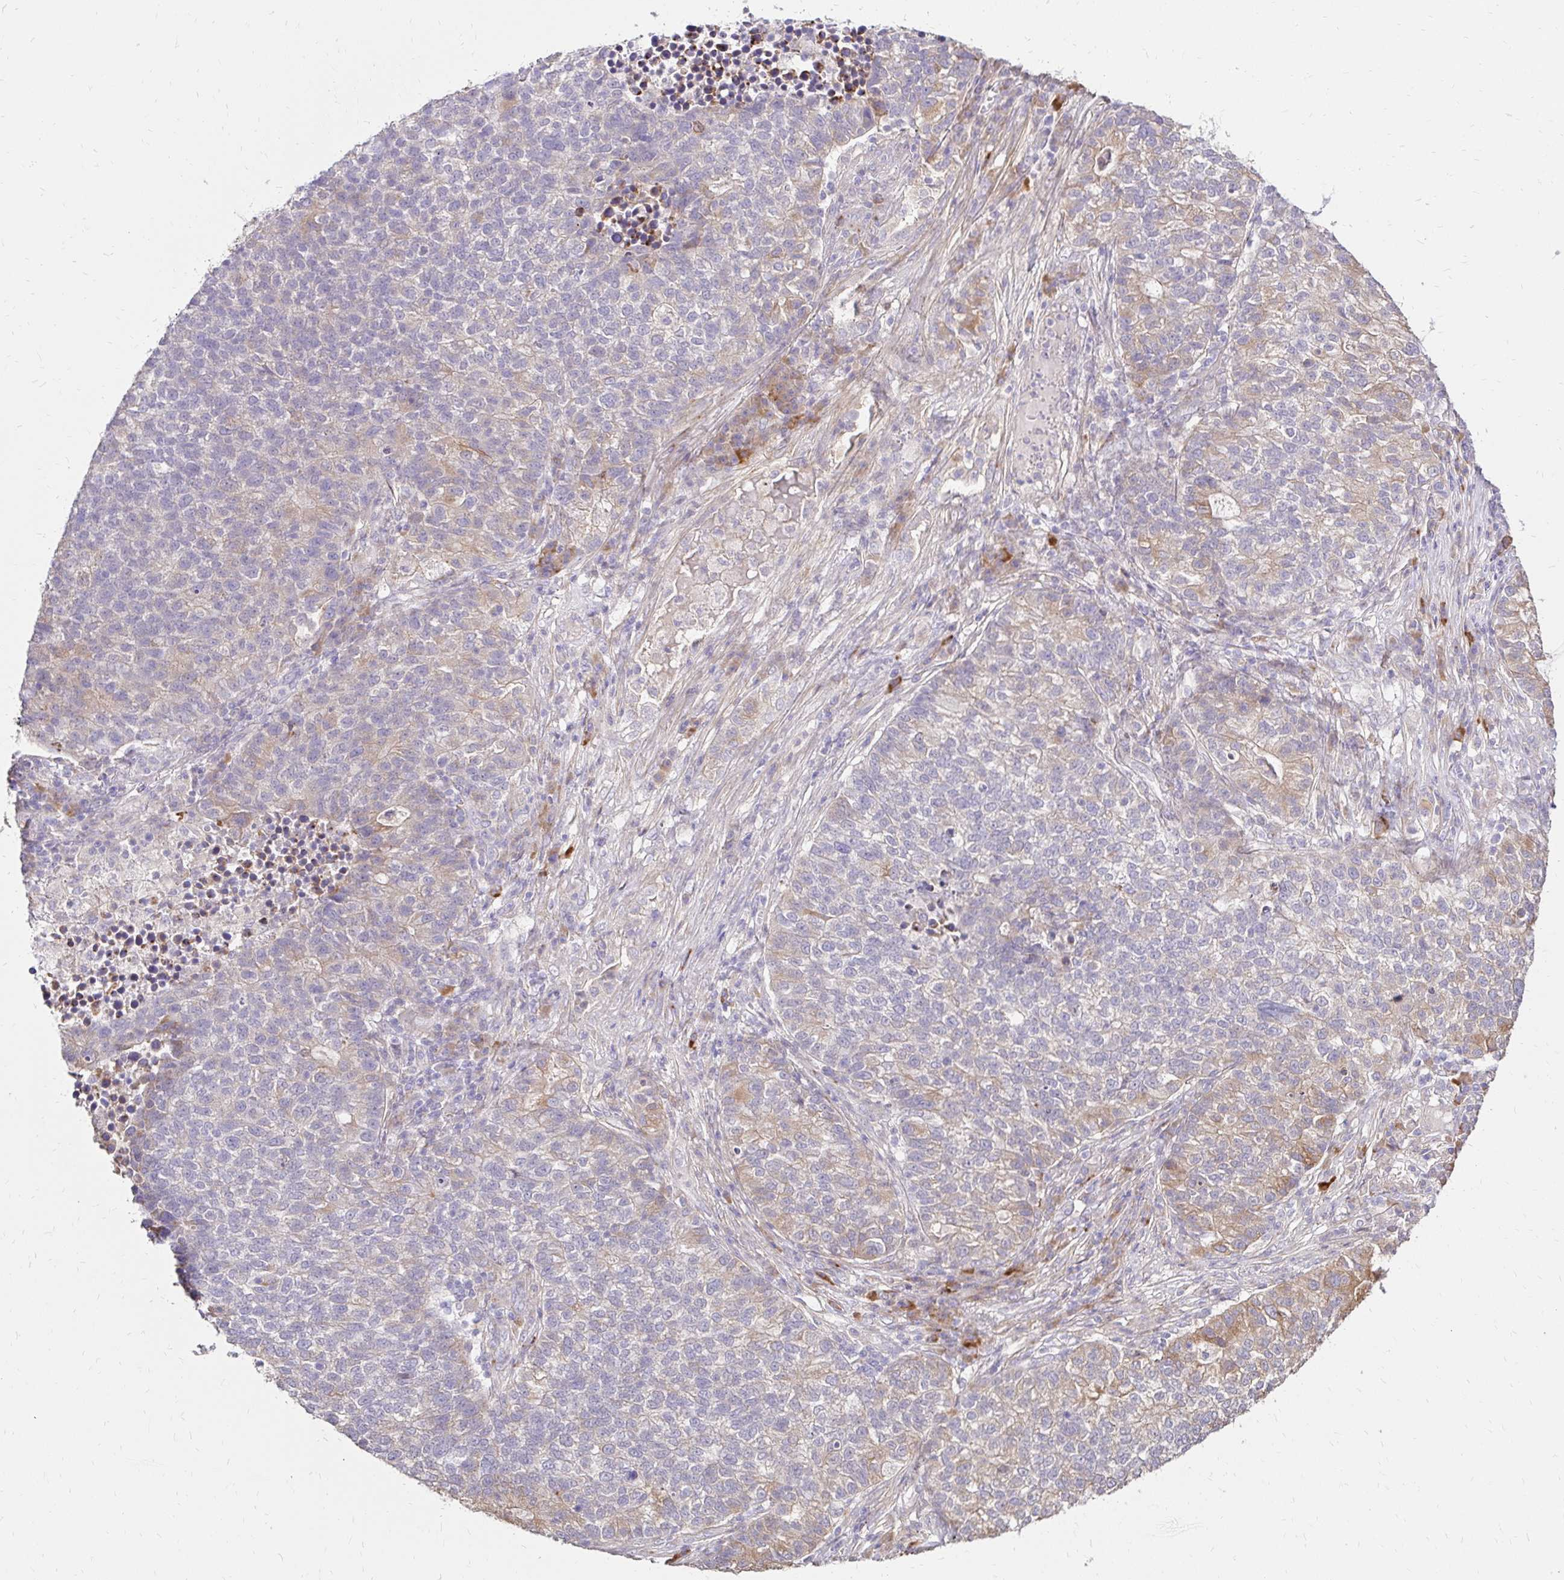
{"staining": {"intensity": "weak", "quantity": "25%-75%", "location": "cytoplasmic/membranous"}, "tissue": "lung cancer", "cell_type": "Tumor cells", "image_type": "cancer", "snomed": [{"axis": "morphology", "description": "Adenocarcinoma, NOS"}, {"axis": "topography", "description": "Lung"}], "caption": "Tumor cells demonstrate weak cytoplasmic/membranous expression in about 25%-75% of cells in lung cancer. The protein is stained brown, and the nuclei are stained in blue (DAB (3,3'-diaminobenzidine) IHC with brightfield microscopy, high magnification).", "gene": "PRIMA1", "patient": {"sex": "male", "age": 57}}